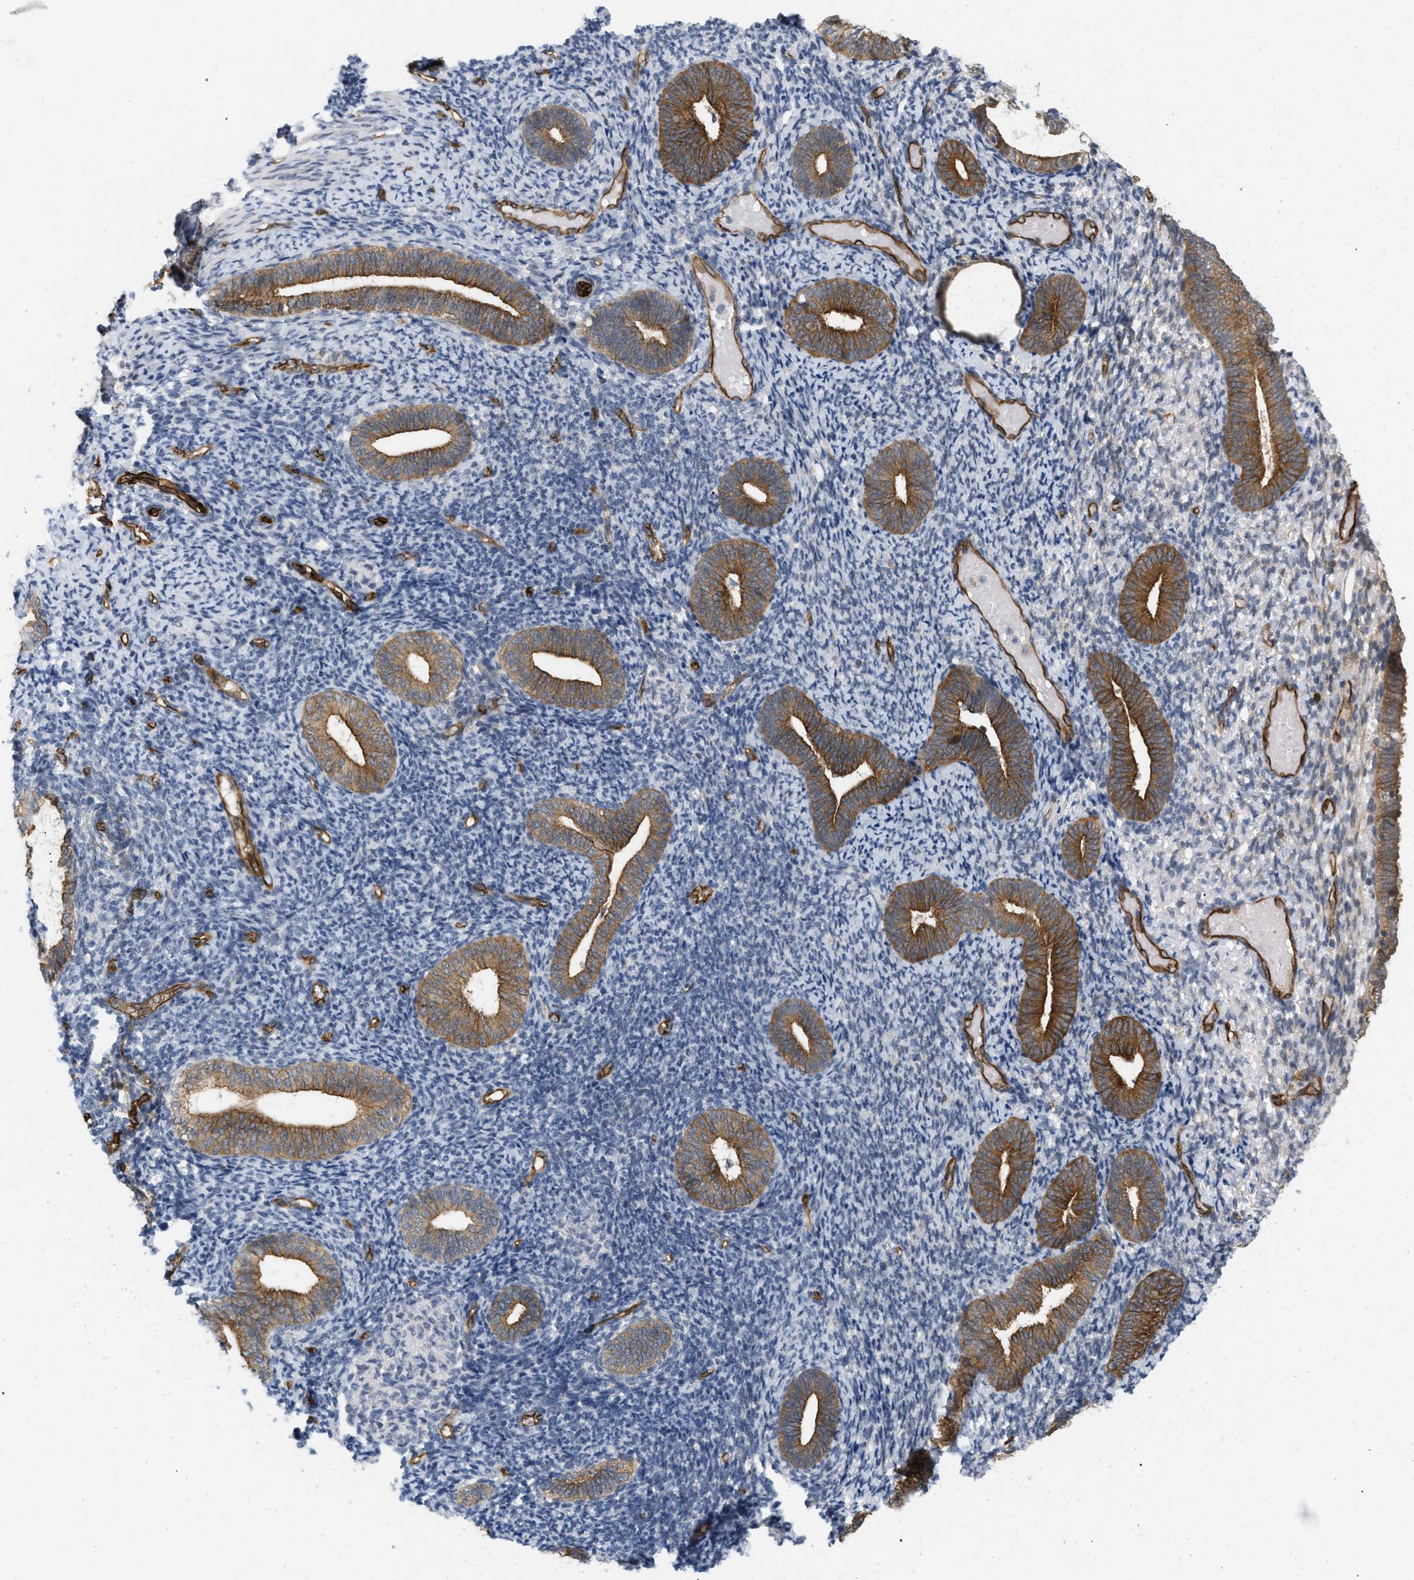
{"staining": {"intensity": "moderate", "quantity": "<25%", "location": "cytoplasmic/membranous"}, "tissue": "endometrium", "cell_type": "Cells in endometrial stroma", "image_type": "normal", "snomed": [{"axis": "morphology", "description": "Normal tissue, NOS"}, {"axis": "topography", "description": "Endometrium"}], "caption": "Human endometrium stained for a protein (brown) displays moderate cytoplasmic/membranous positive positivity in approximately <25% of cells in endometrial stroma.", "gene": "PALMD", "patient": {"sex": "female", "age": 66}}